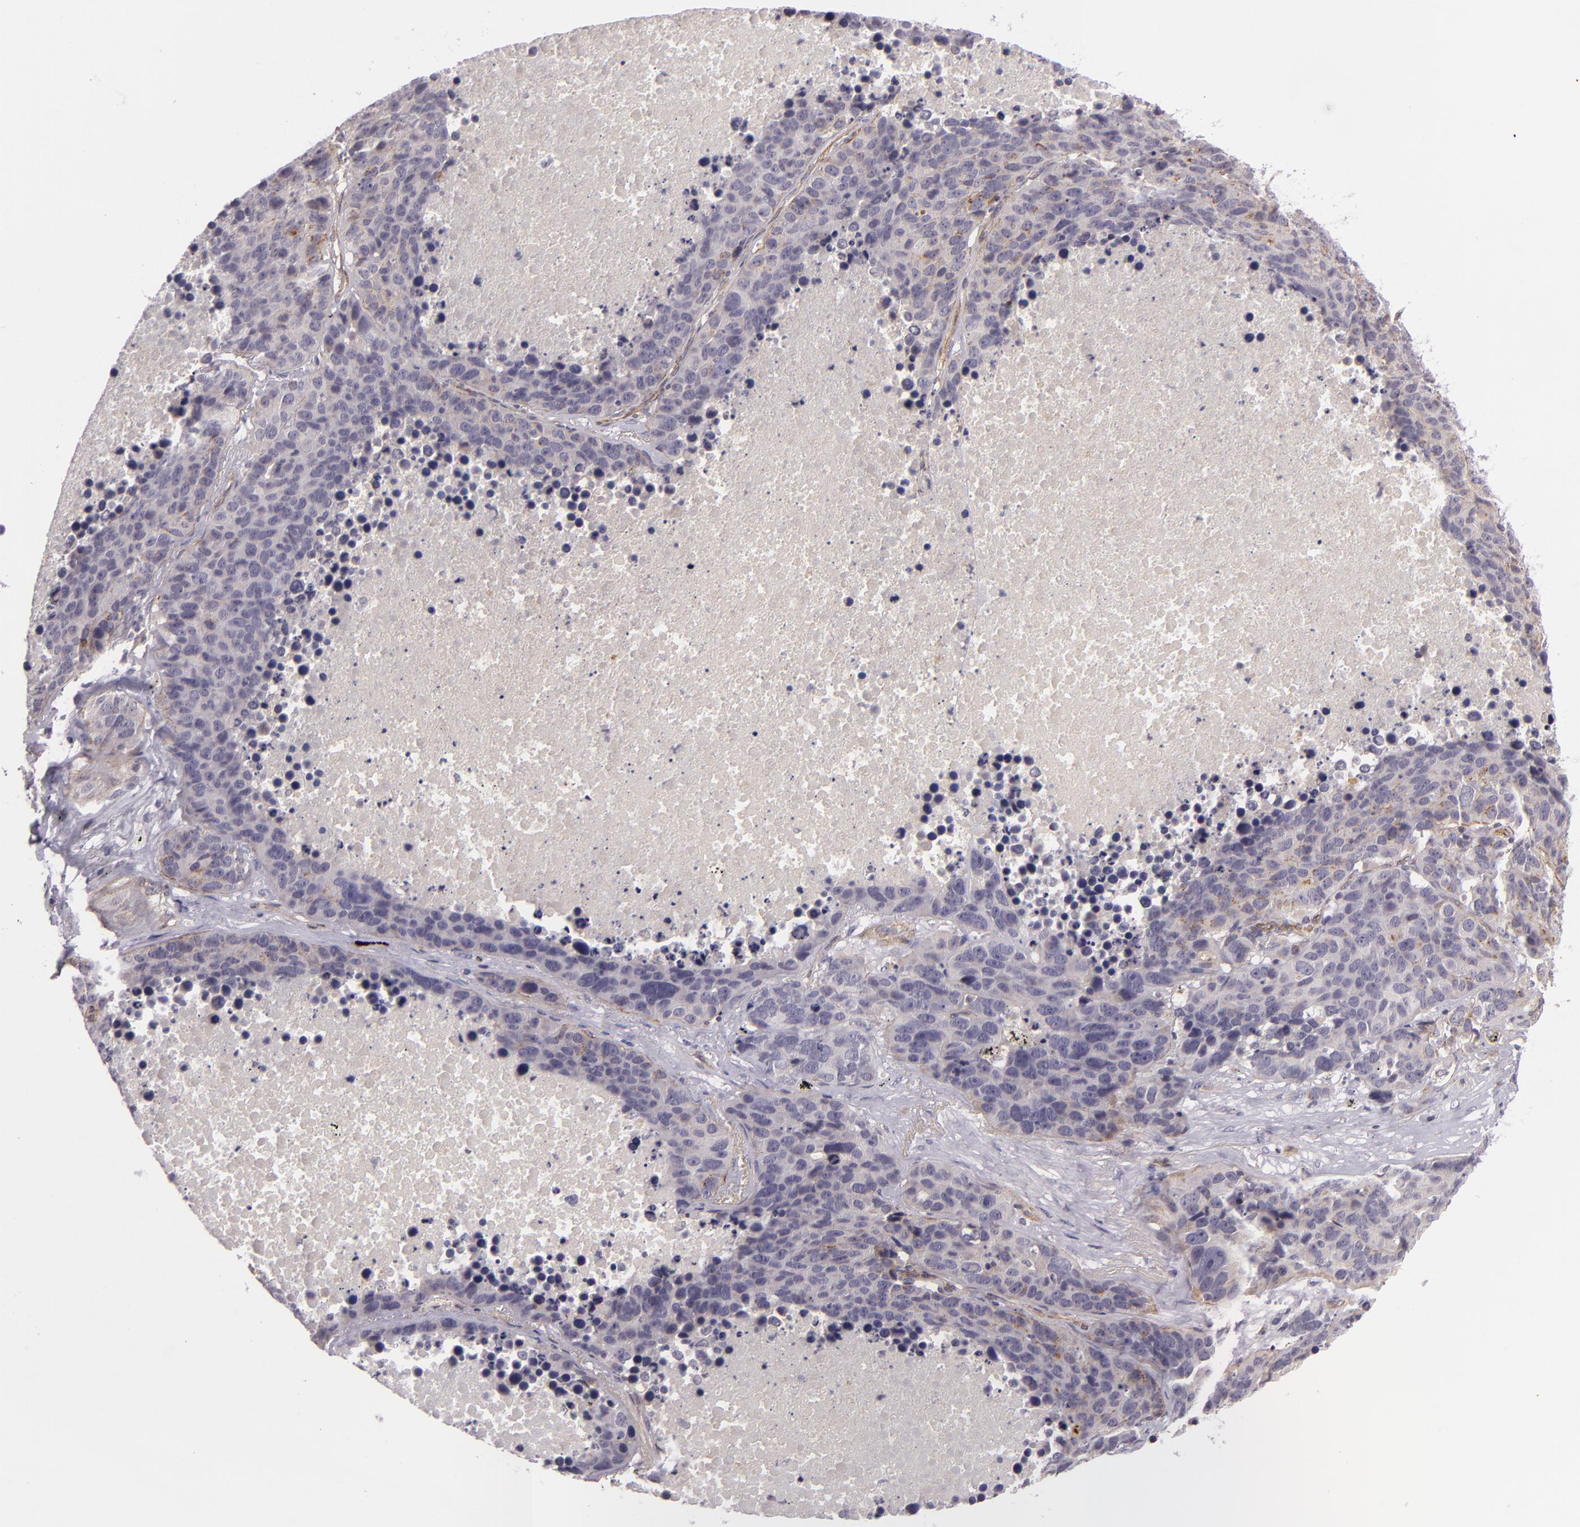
{"staining": {"intensity": "negative", "quantity": "none", "location": "none"}, "tissue": "lung cancer", "cell_type": "Tumor cells", "image_type": "cancer", "snomed": [{"axis": "morphology", "description": "Carcinoid, malignant, NOS"}, {"axis": "topography", "description": "Lung"}], "caption": "Malignant carcinoid (lung) was stained to show a protein in brown. There is no significant expression in tumor cells.", "gene": "DAG1", "patient": {"sex": "male", "age": 60}}